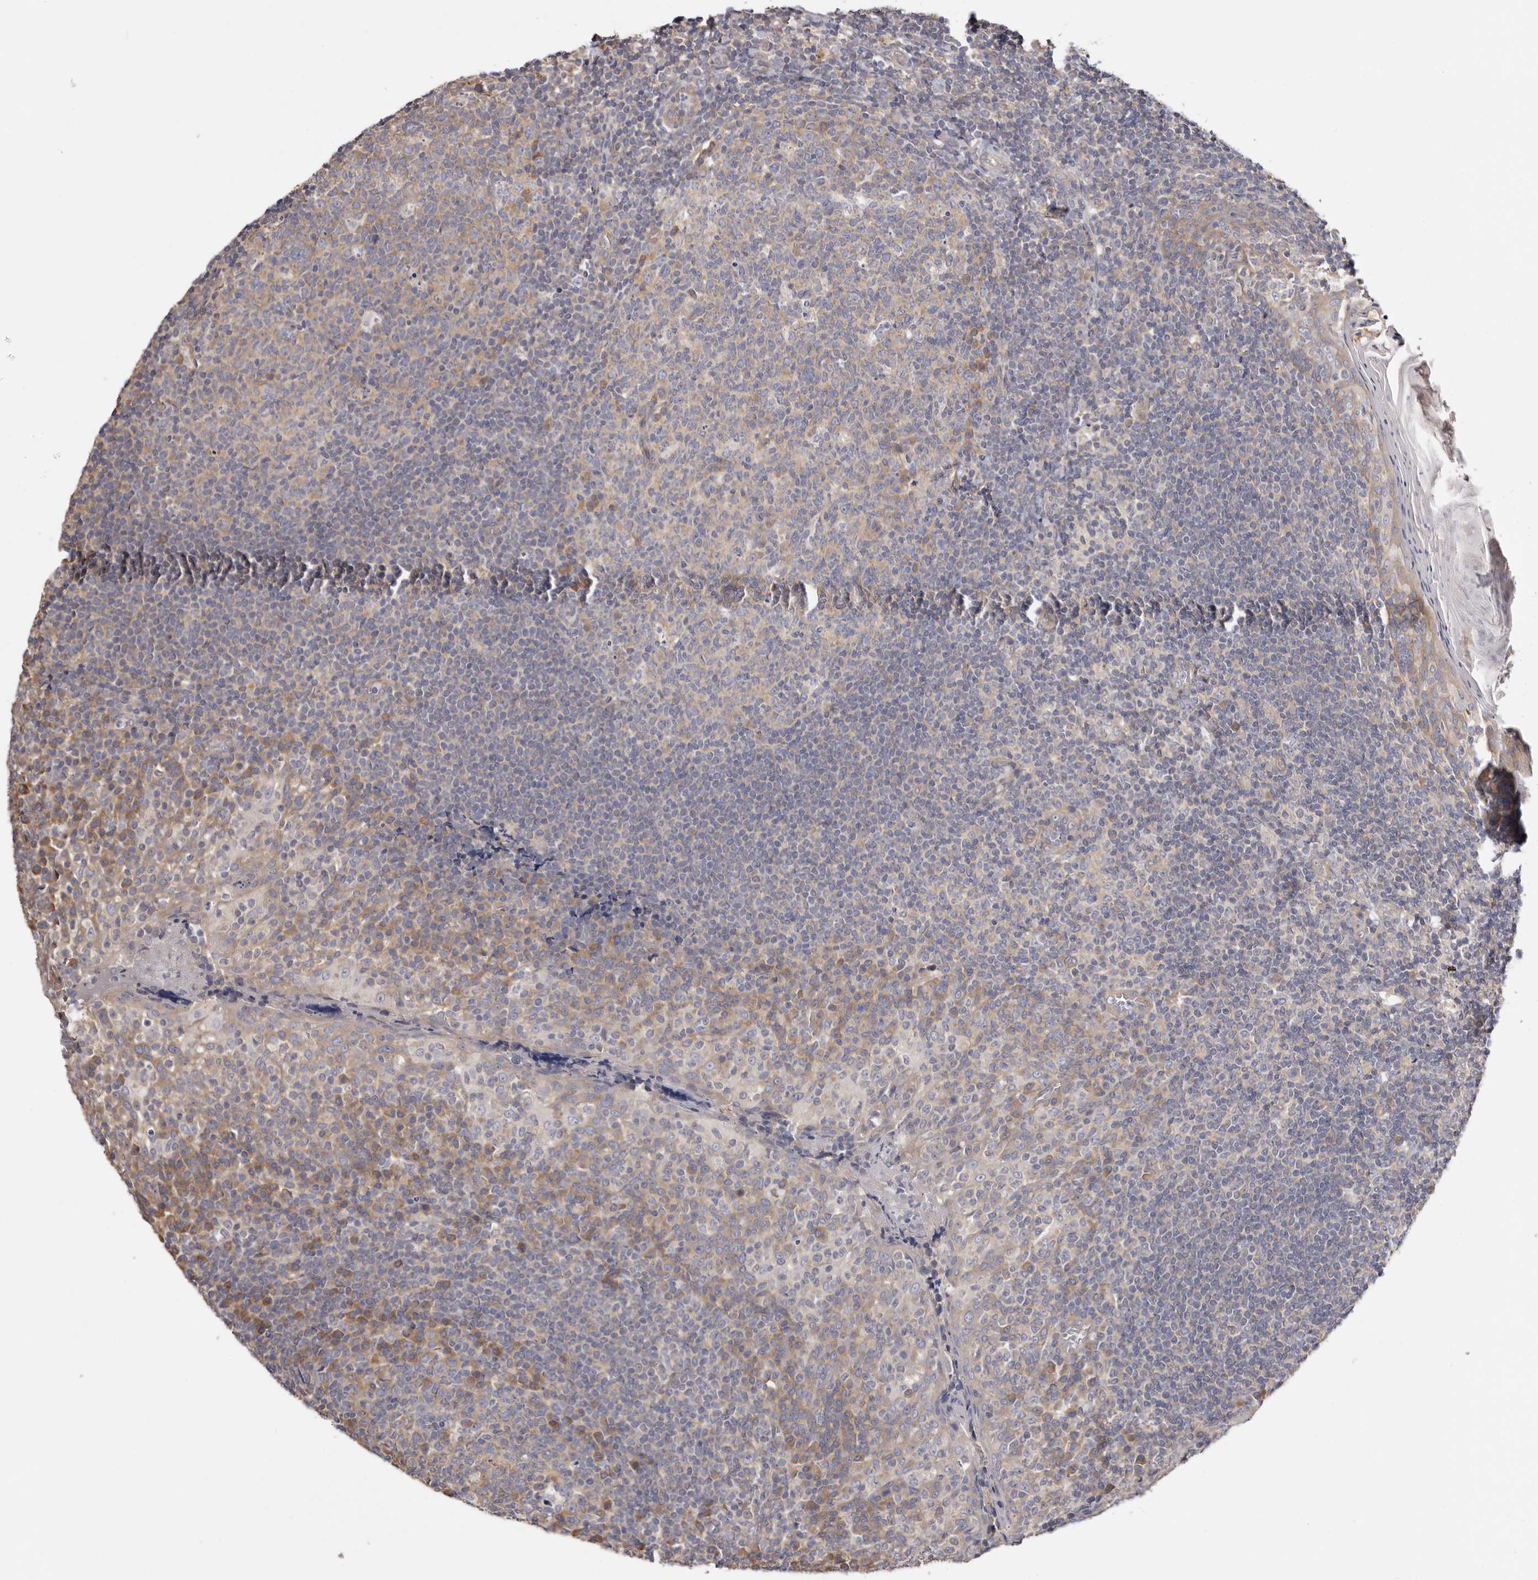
{"staining": {"intensity": "moderate", "quantity": "<25%", "location": "cytoplasmic/membranous"}, "tissue": "tonsil", "cell_type": "Germinal center cells", "image_type": "normal", "snomed": [{"axis": "morphology", "description": "Normal tissue, NOS"}, {"axis": "topography", "description": "Tonsil"}], "caption": "Human tonsil stained with a brown dye displays moderate cytoplasmic/membranous positive positivity in approximately <25% of germinal center cells.", "gene": "FAM167B", "patient": {"sex": "female", "age": 19}}